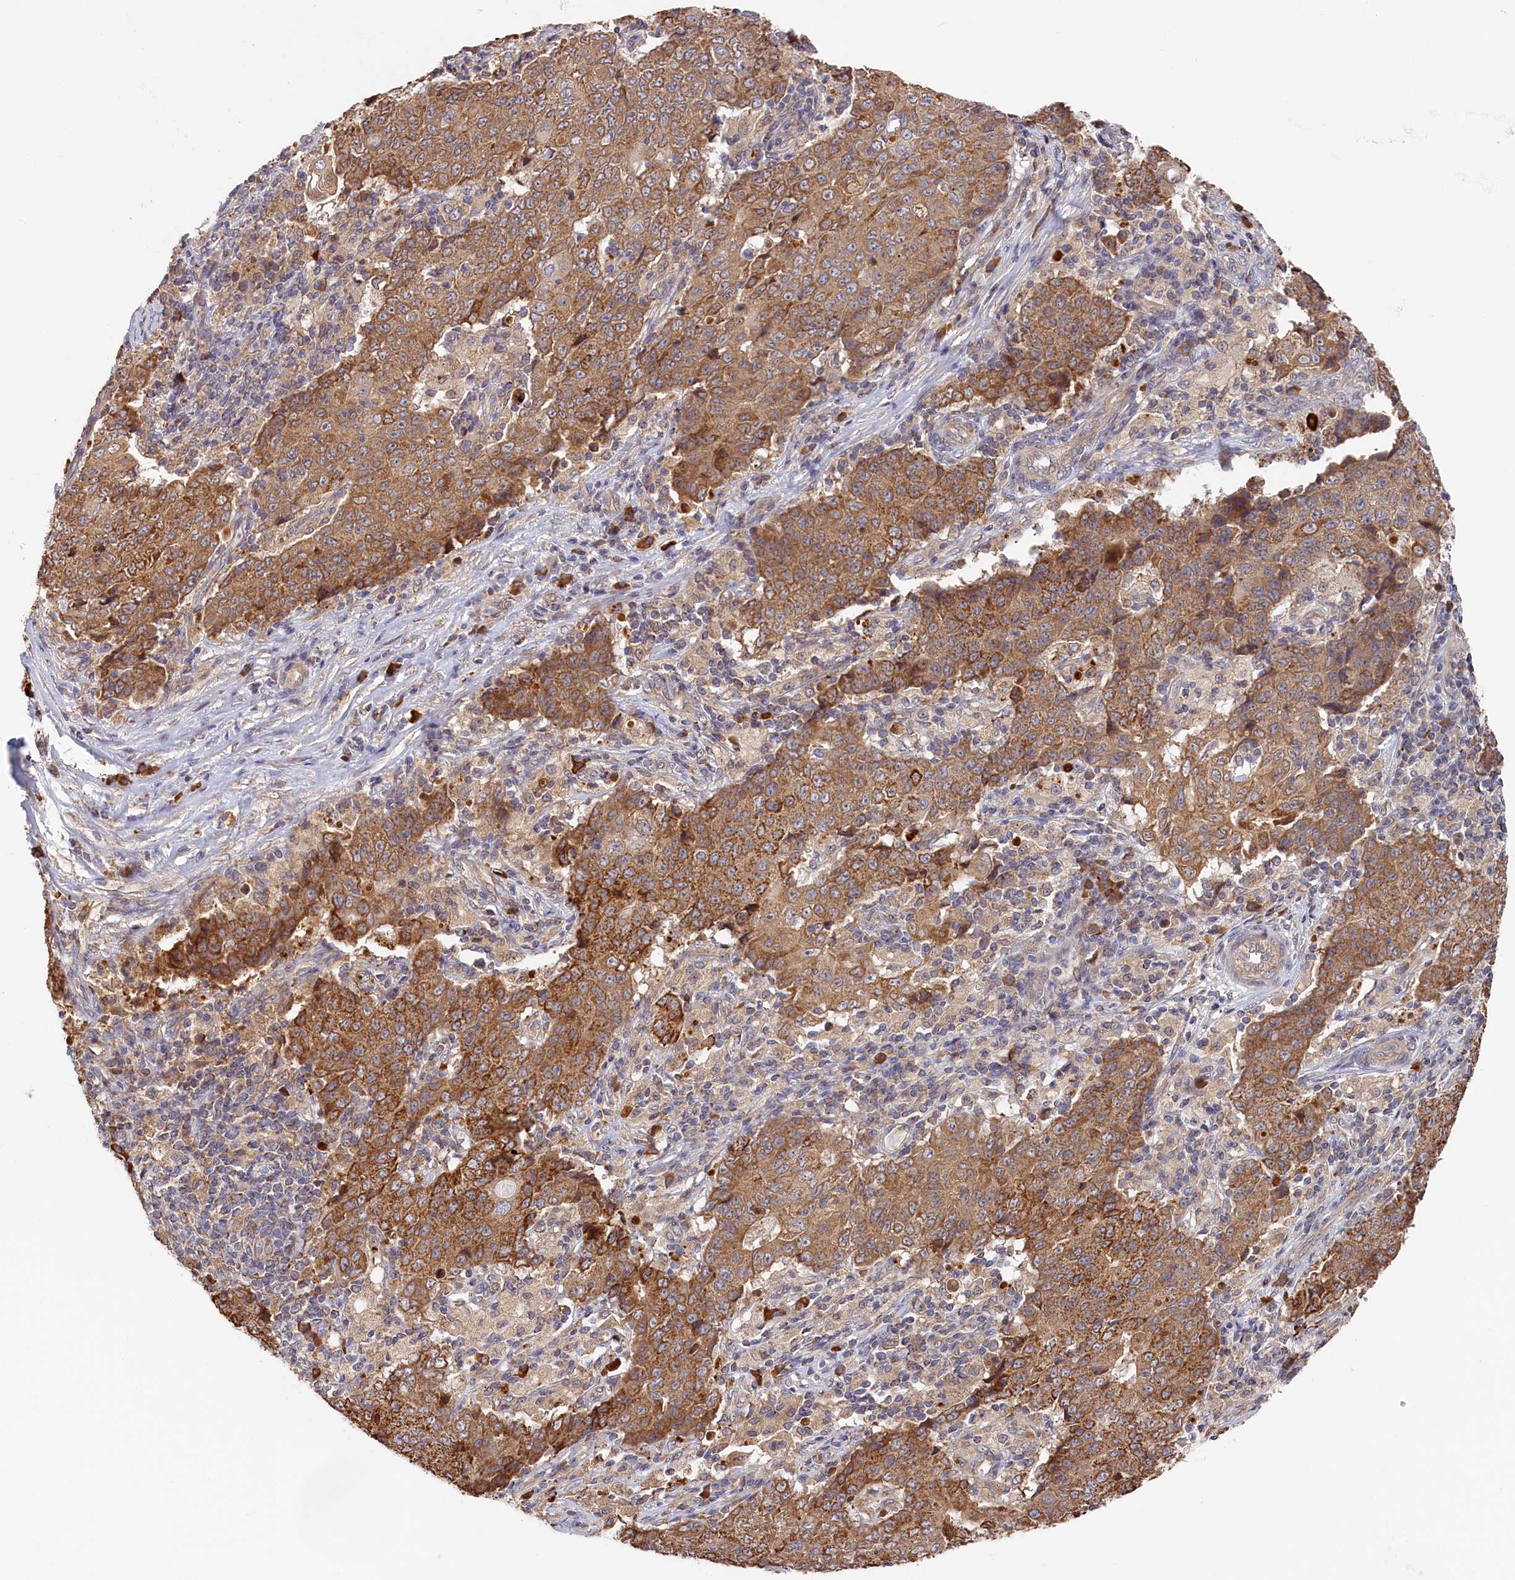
{"staining": {"intensity": "moderate", "quantity": ">75%", "location": "cytoplasmic/membranous"}, "tissue": "ovarian cancer", "cell_type": "Tumor cells", "image_type": "cancer", "snomed": [{"axis": "morphology", "description": "Carcinoma, endometroid"}, {"axis": "topography", "description": "Ovary"}], "caption": "Ovarian cancer (endometroid carcinoma) stained for a protein (brown) displays moderate cytoplasmic/membranous positive expression in about >75% of tumor cells.", "gene": "CEP44", "patient": {"sex": "female", "age": 42}}